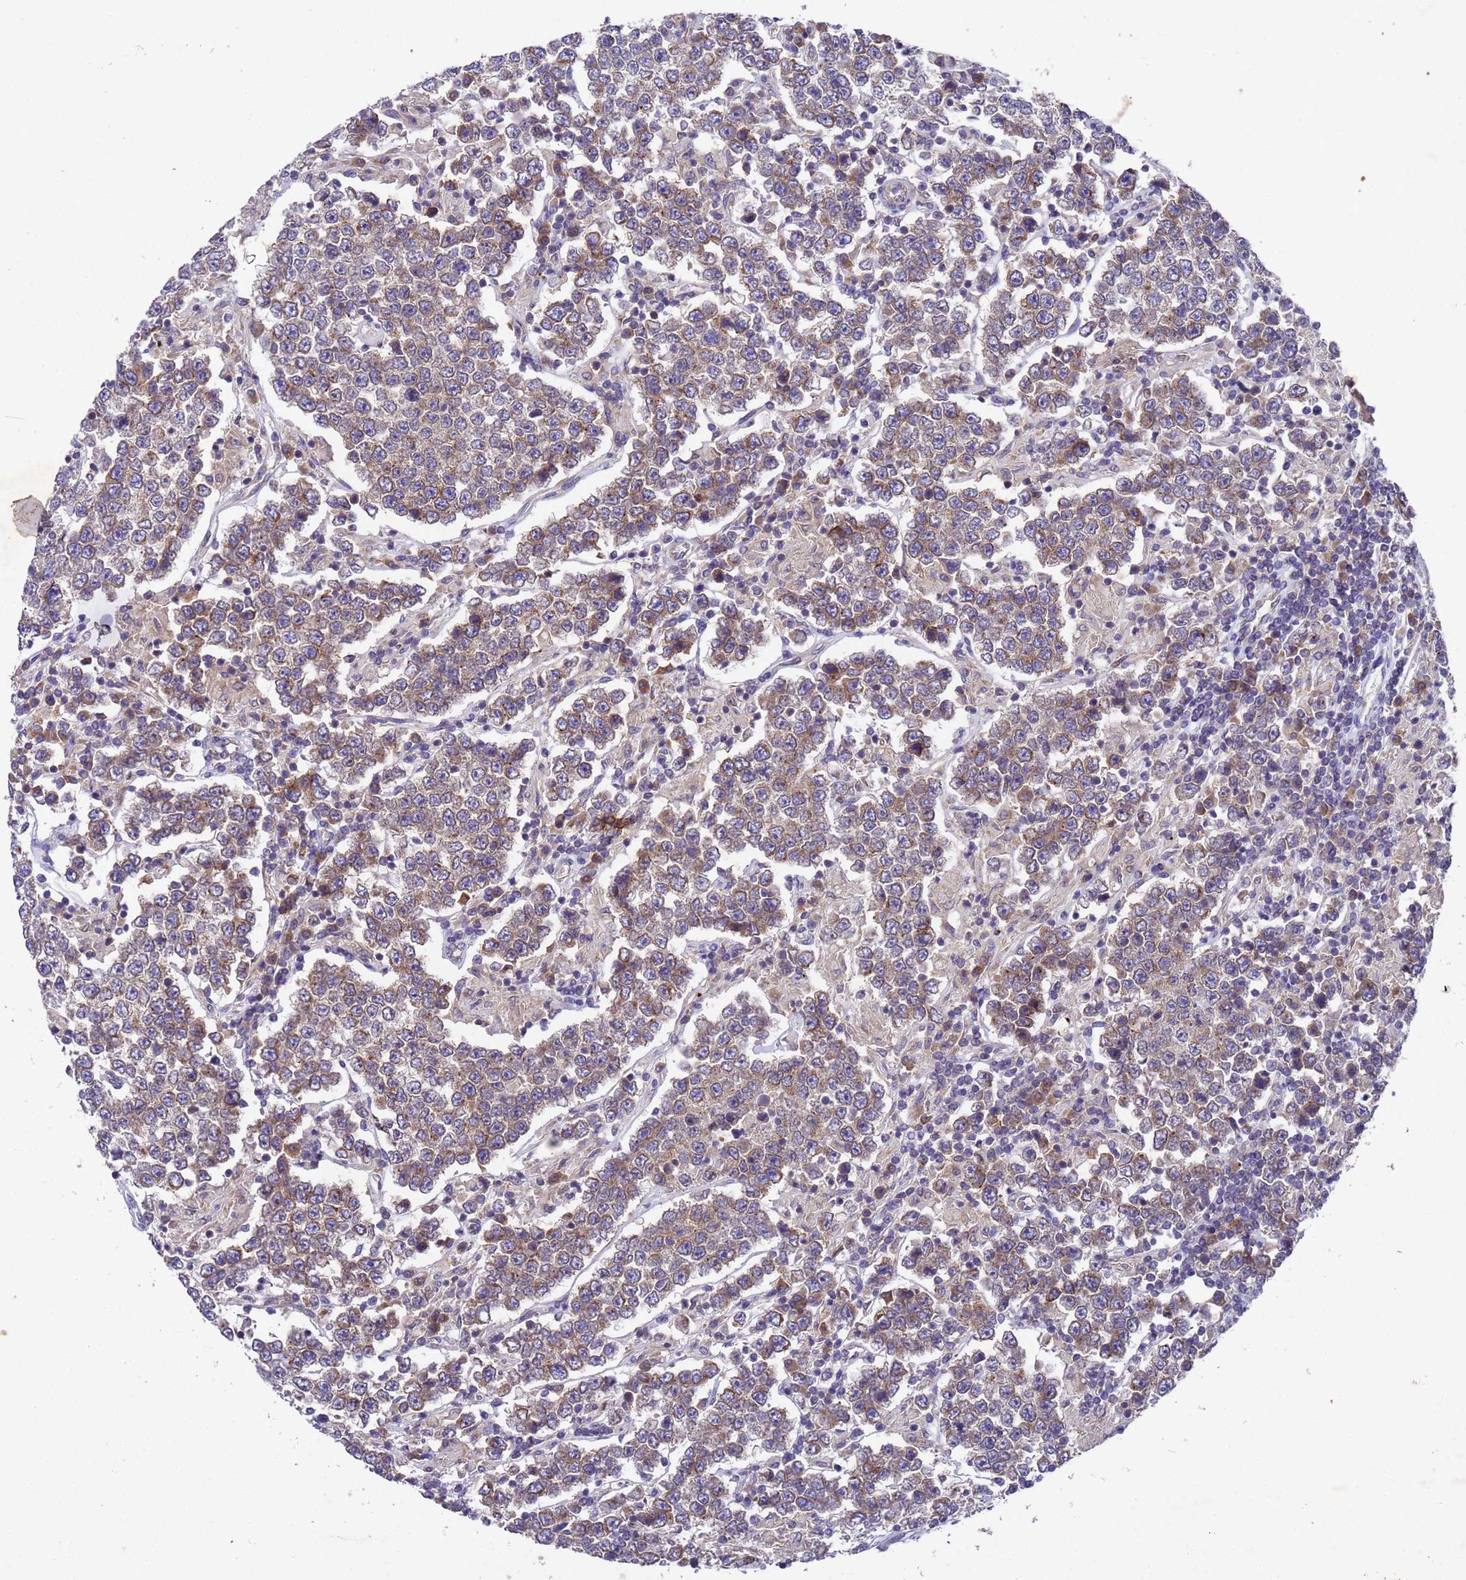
{"staining": {"intensity": "weak", "quantity": ">75%", "location": "cytoplasmic/membranous"}, "tissue": "testis cancer", "cell_type": "Tumor cells", "image_type": "cancer", "snomed": [{"axis": "morphology", "description": "Normal tissue, NOS"}, {"axis": "morphology", "description": "Urothelial carcinoma, High grade"}, {"axis": "morphology", "description": "Seminoma, NOS"}, {"axis": "morphology", "description": "Carcinoma, Embryonal, NOS"}, {"axis": "topography", "description": "Urinary bladder"}, {"axis": "topography", "description": "Testis"}], "caption": "Immunohistochemistry (DAB (3,3'-diaminobenzidine)) staining of testis cancer exhibits weak cytoplasmic/membranous protein staining in approximately >75% of tumor cells.", "gene": "DCAF12L2", "patient": {"sex": "male", "age": 41}}